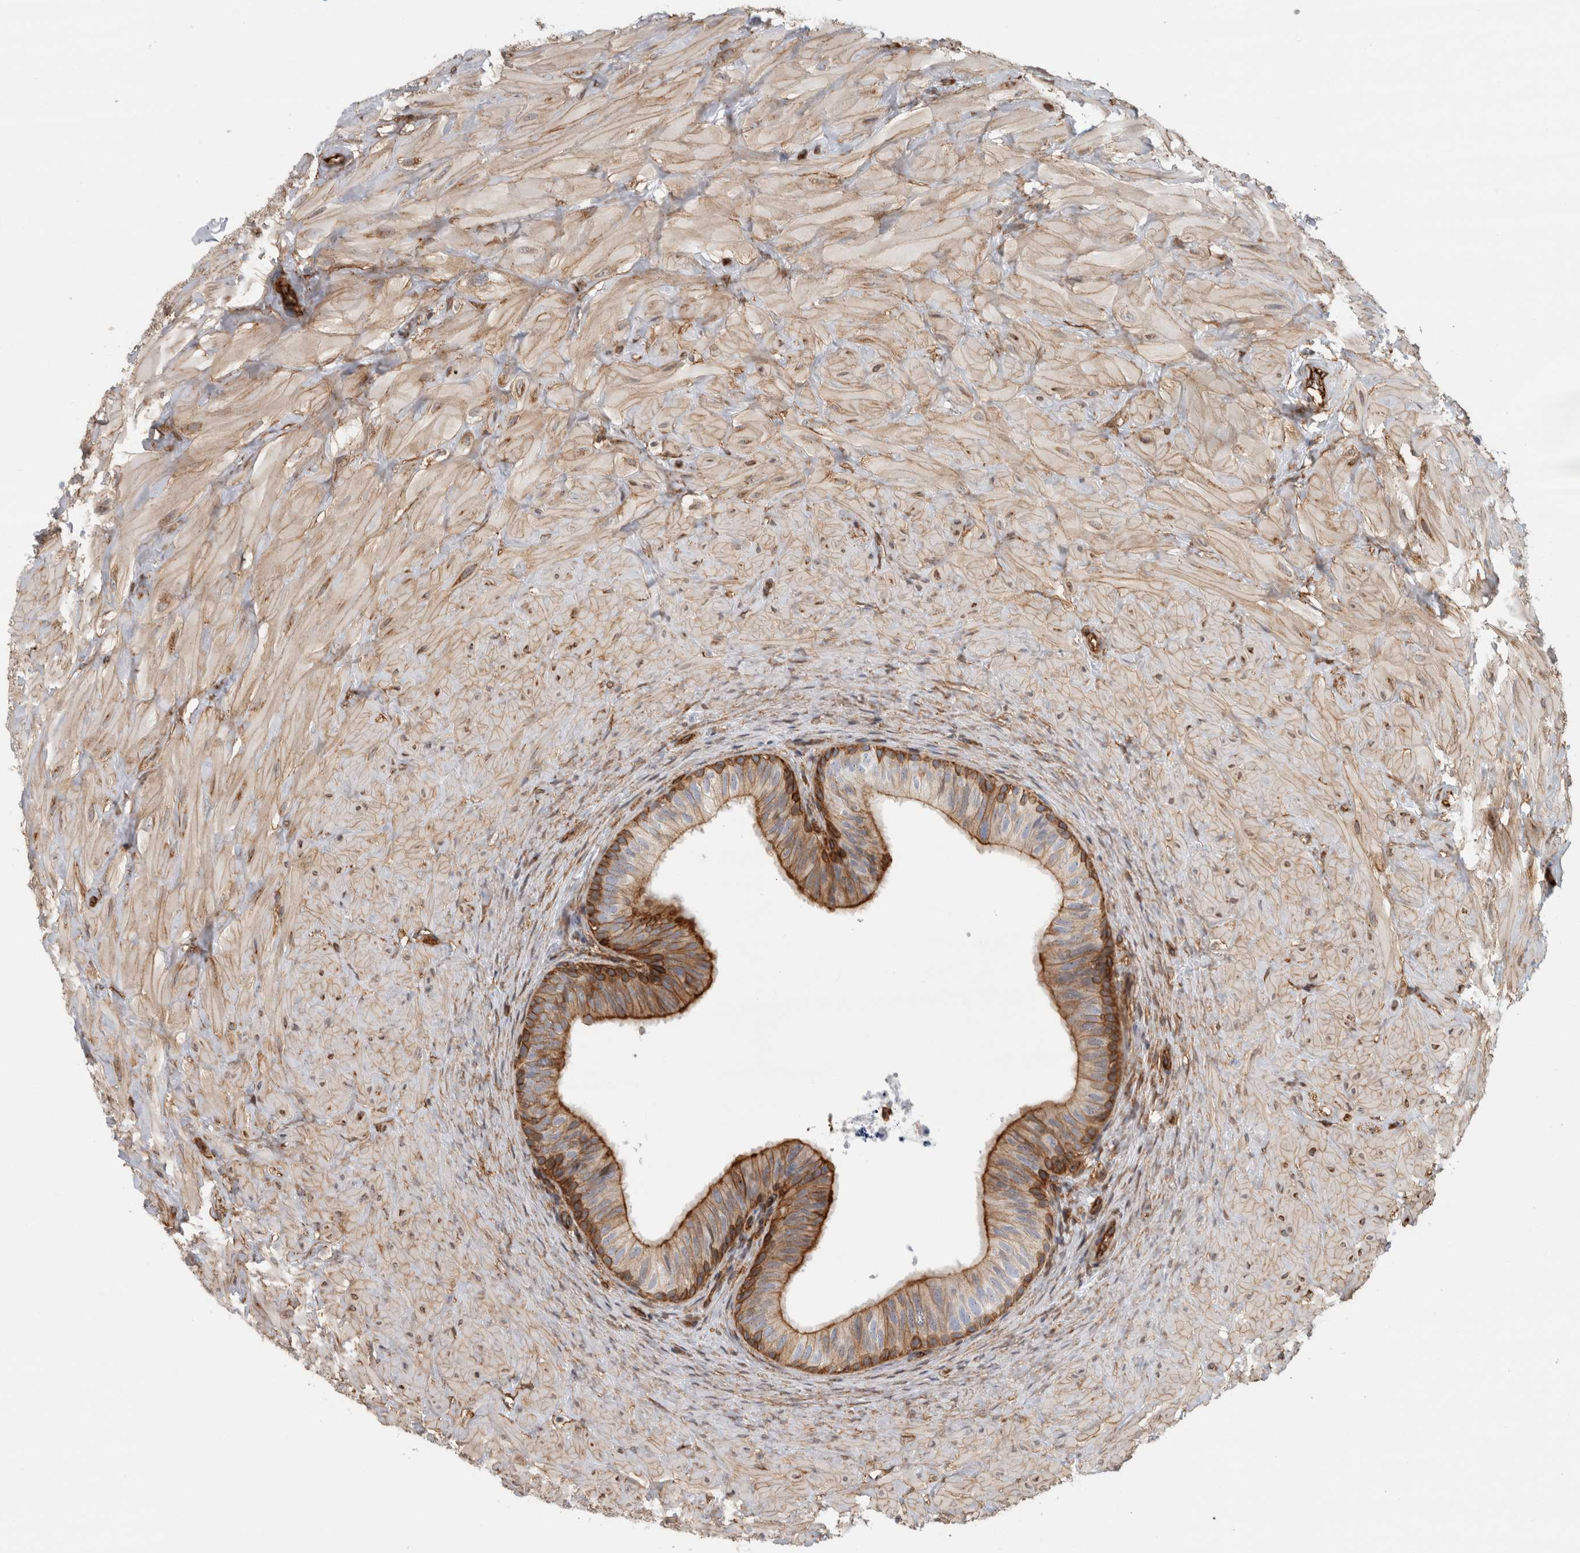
{"staining": {"intensity": "strong", "quantity": "<25%", "location": "cytoplasmic/membranous"}, "tissue": "epididymis", "cell_type": "Glandular cells", "image_type": "normal", "snomed": [{"axis": "morphology", "description": "Normal tissue, NOS"}, {"axis": "topography", "description": "Soft tissue"}, {"axis": "topography", "description": "Epididymis"}], "caption": "This is a histology image of immunohistochemistry staining of unremarkable epididymis, which shows strong positivity in the cytoplasmic/membranous of glandular cells.", "gene": "AHNAK", "patient": {"sex": "male", "age": 26}}